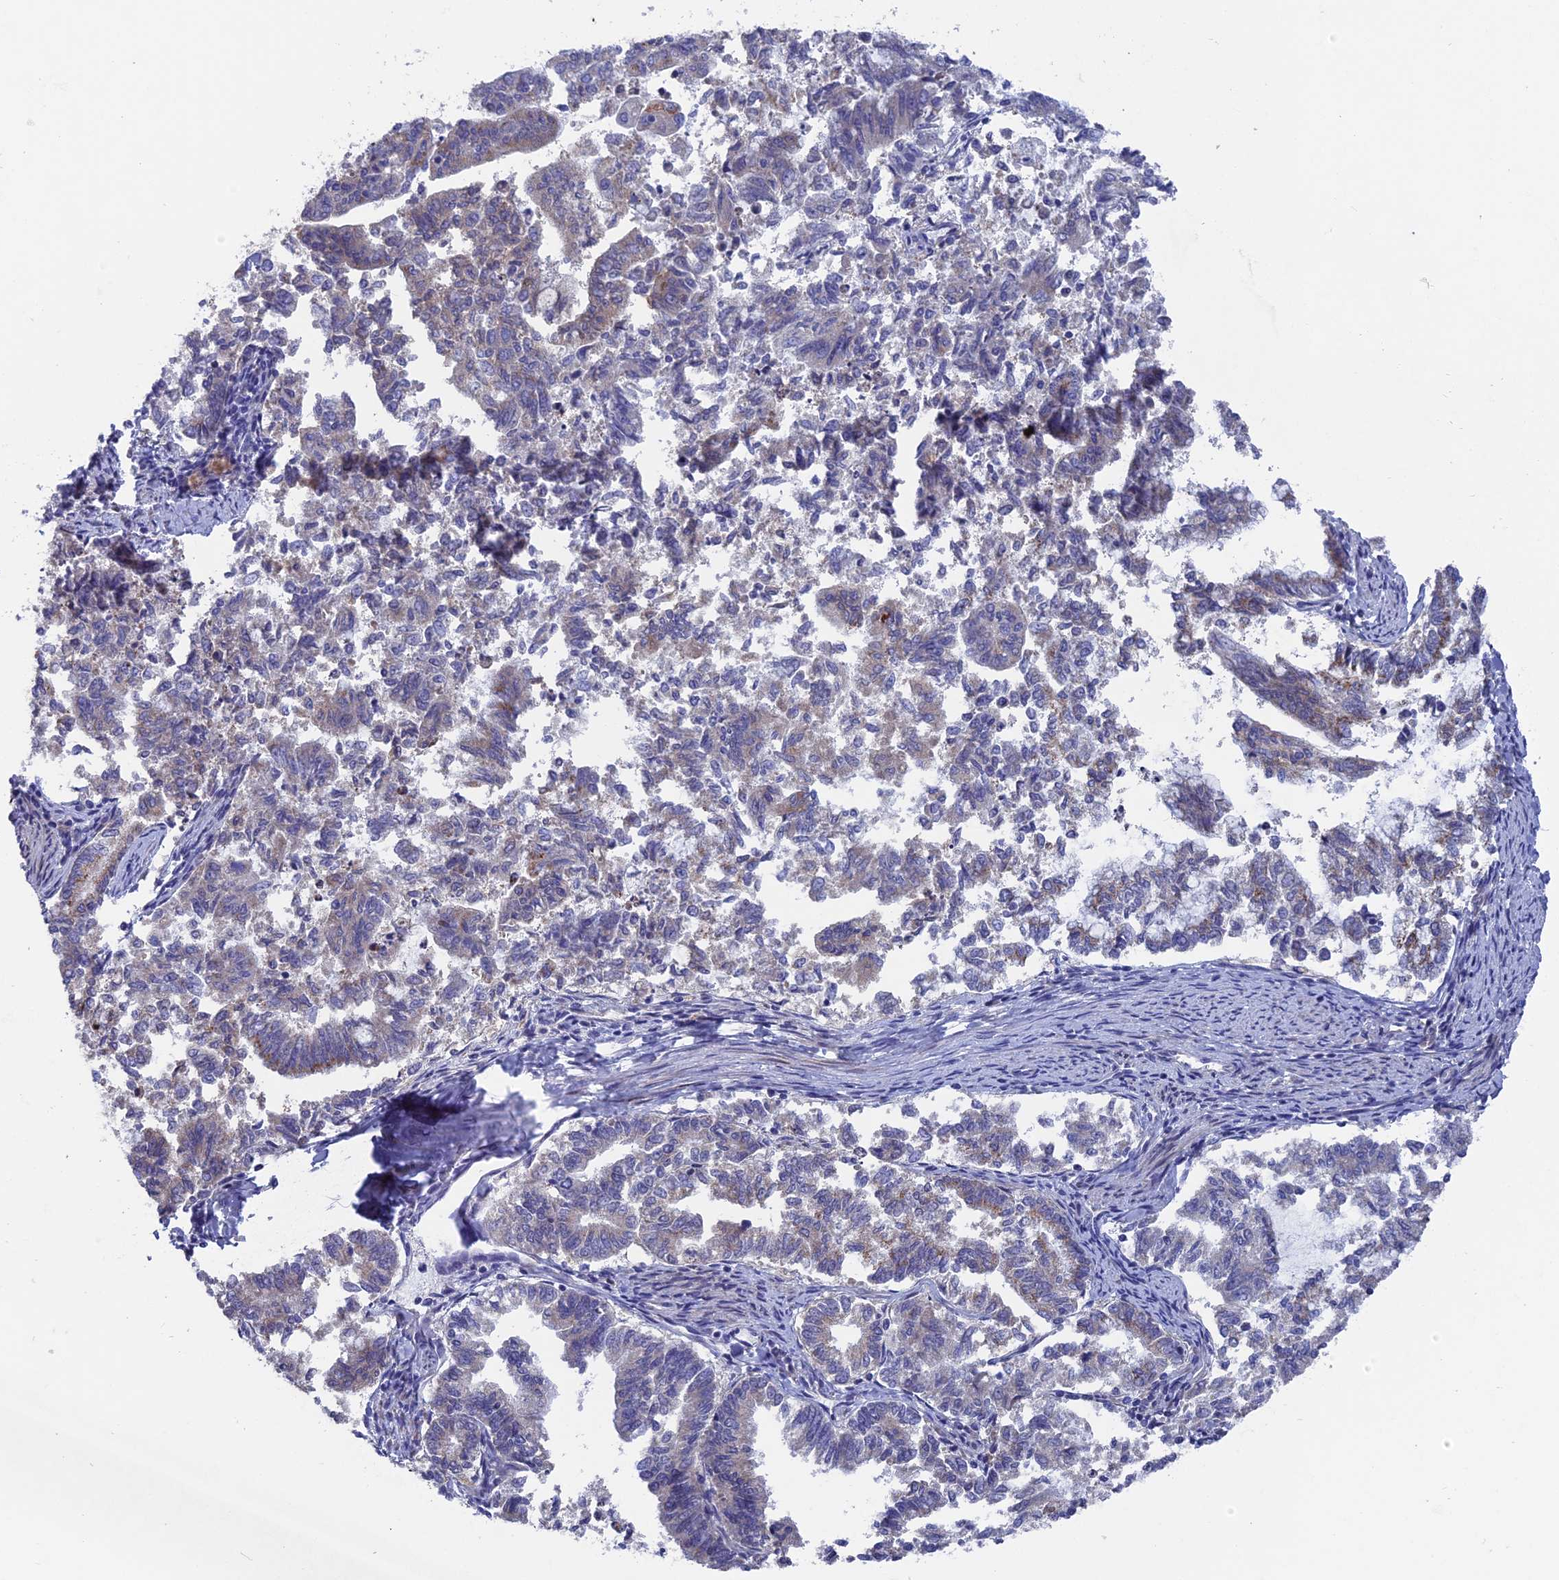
{"staining": {"intensity": "weak", "quantity": "<25%", "location": "cytoplasmic/membranous"}, "tissue": "endometrial cancer", "cell_type": "Tumor cells", "image_type": "cancer", "snomed": [{"axis": "morphology", "description": "Adenocarcinoma, NOS"}, {"axis": "topography", "description": "Endometrium"}], "caption": "Tumor cells are negative for protein expression in human endometrial adenocarcinoma.", "gene": "AK4", "patient": {"sex": "female", "age": 79}}